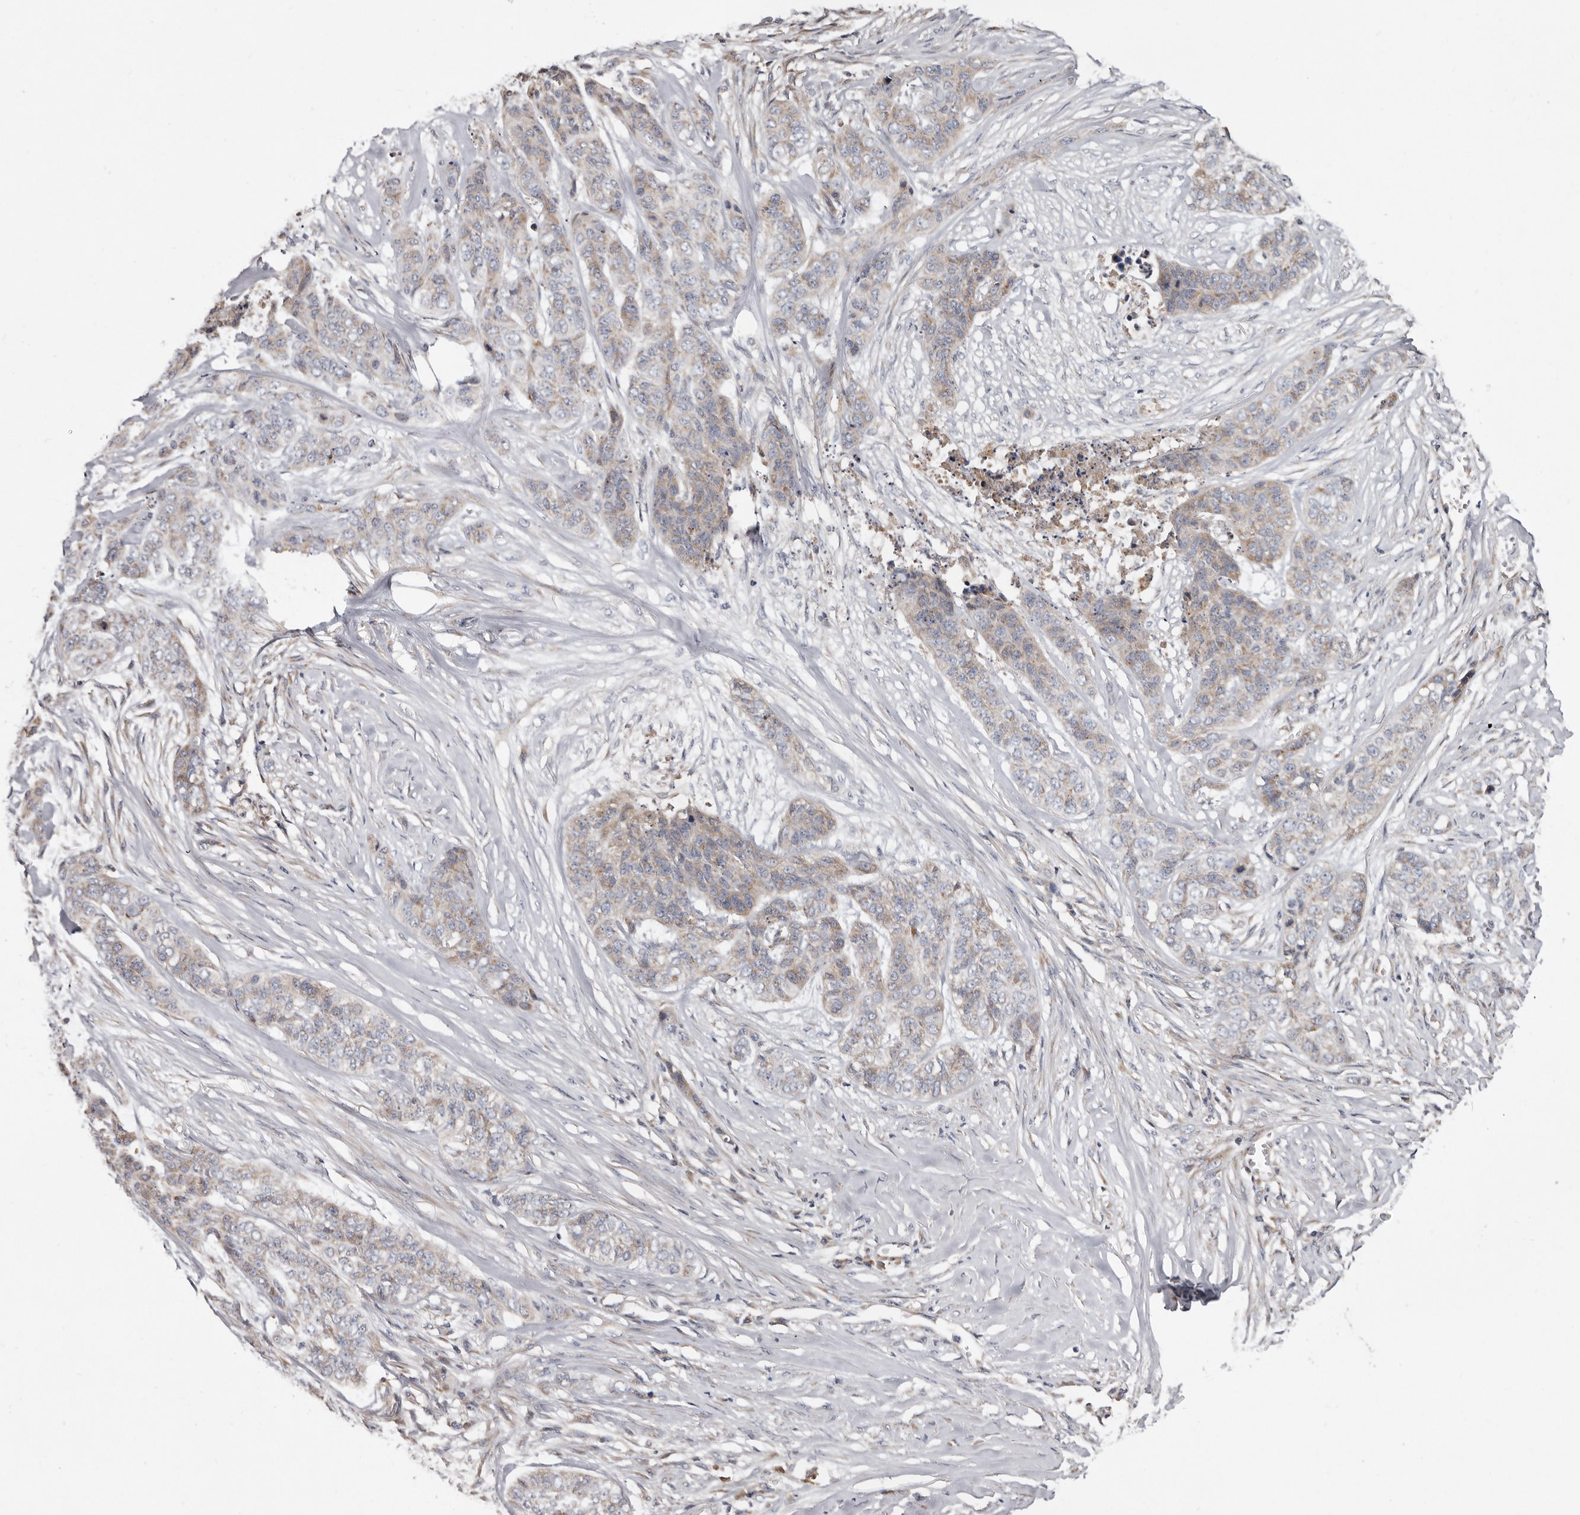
{"staining": {"intensity": "weak", "quantity": "<25%", "location": "cytoplasmic/membranous"}, "tissue": "skin cancer", "cell_type": "Tumor cells", "image_type": "cancer", "snomed": [{"axis": "morphology", "description": "Basal cell carcinoma"}, {"axis": "topography", "description": "Skin"}], "caption": "Tumor cells show no significant protein expression in basal cell carcinoma (skin). The staining was performed using DAB to visualize the protein expression in brown, while the nuclei were stained in blue with hematoxylin (Magnification: 20x).", "gene": "ASIC5", "patient": {"sex": "female", "age": 64}}